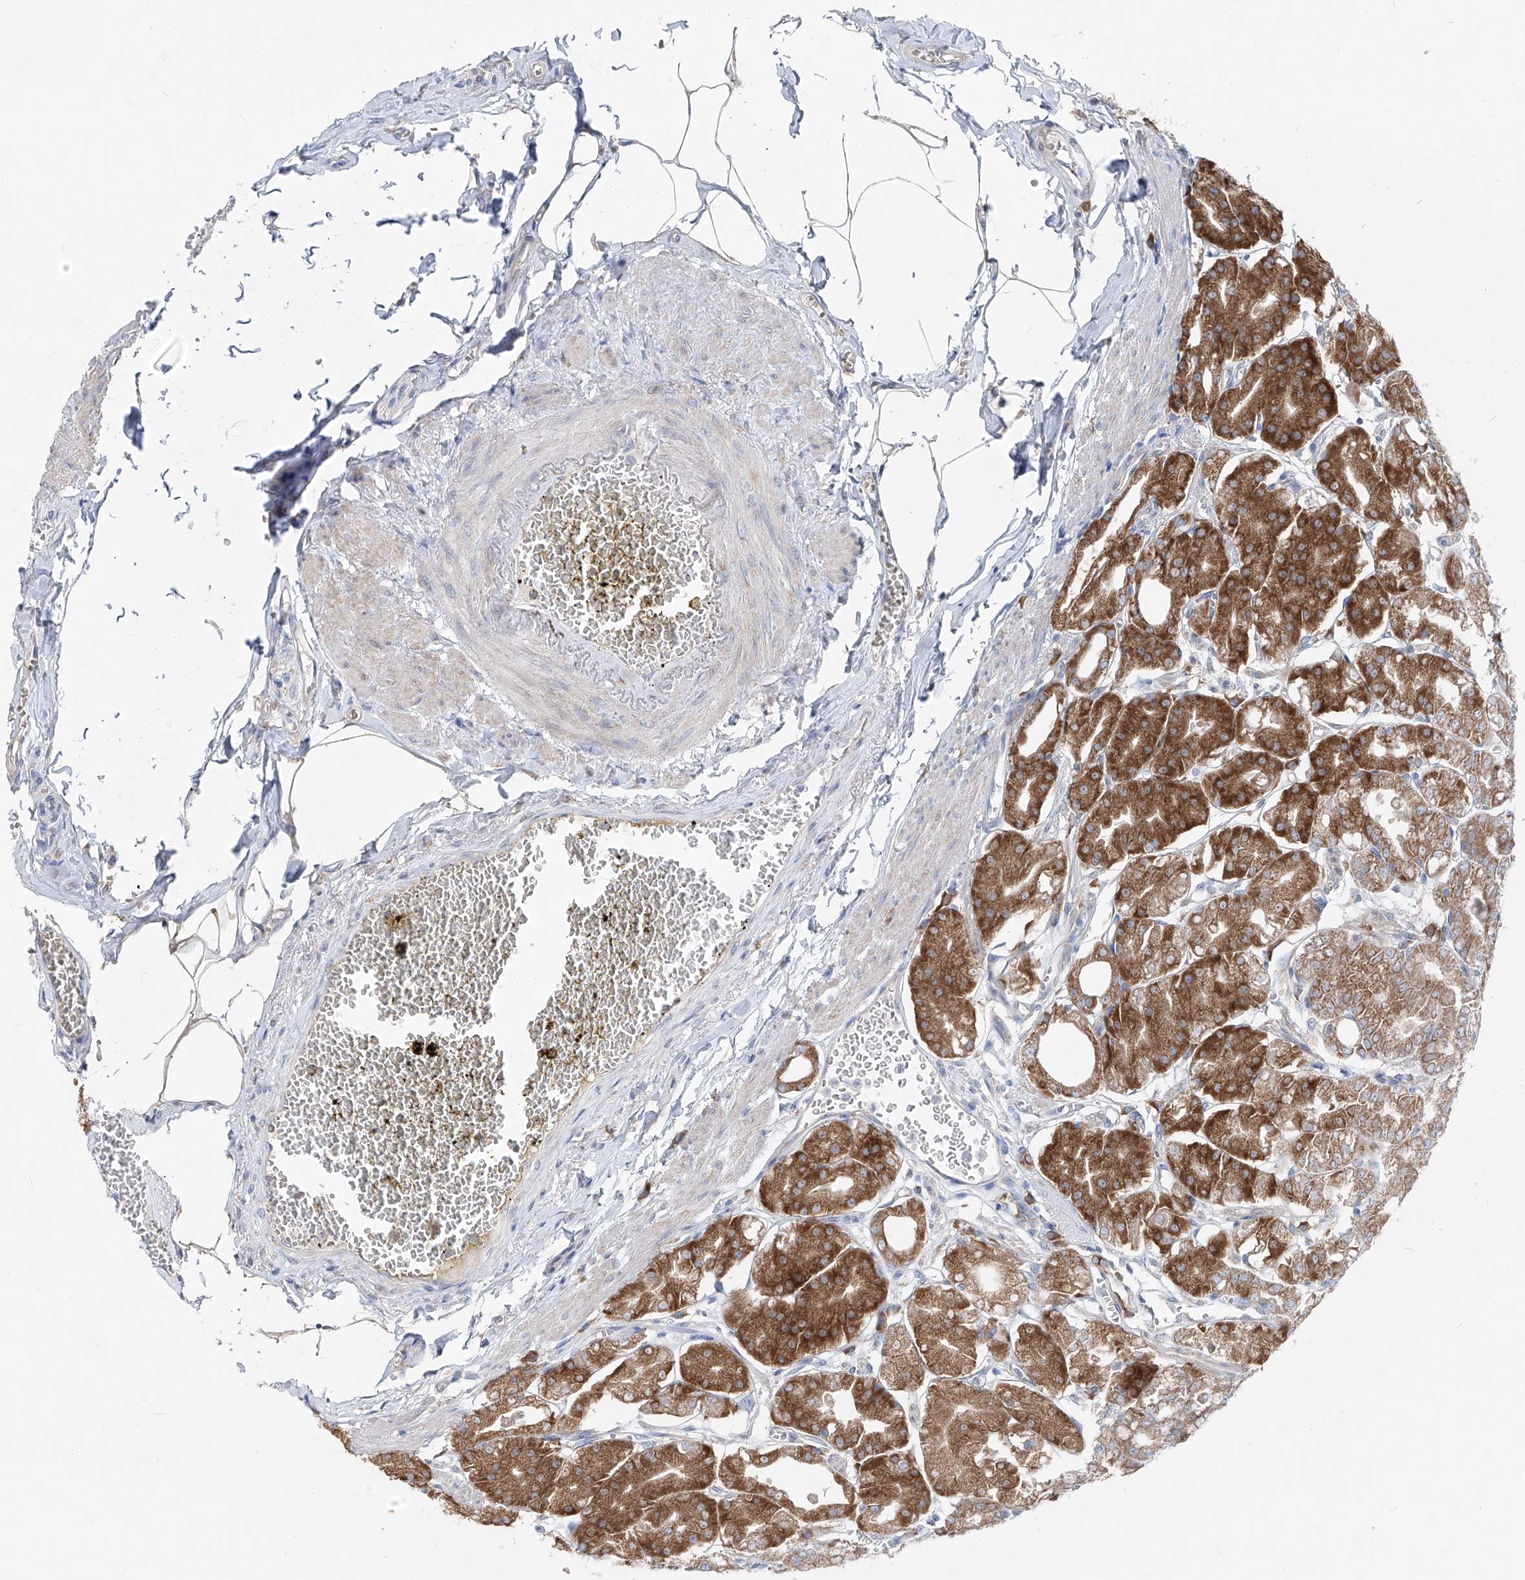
{"staining": {"intensity": "strong", "quantity": "25%-75%", "location": "cytoplasmic/membranous"}, "tissue": "stomach", "cell_type": "Glandular cells", "image_type": "normal", "snomed": [{"axis": "morphology", "description": "Normal tissue, NOS"}, {"axis": "topography", "description": "Stomach, lower"}], "caption": "Stomach stained with DAB immunohistochemistry displays high levels of strong cytoplasmic/membranous positivity in about 25%-75% of glandular cells.", "gene": "UFL1", "patient": {"sex": "male", "age": 71}}